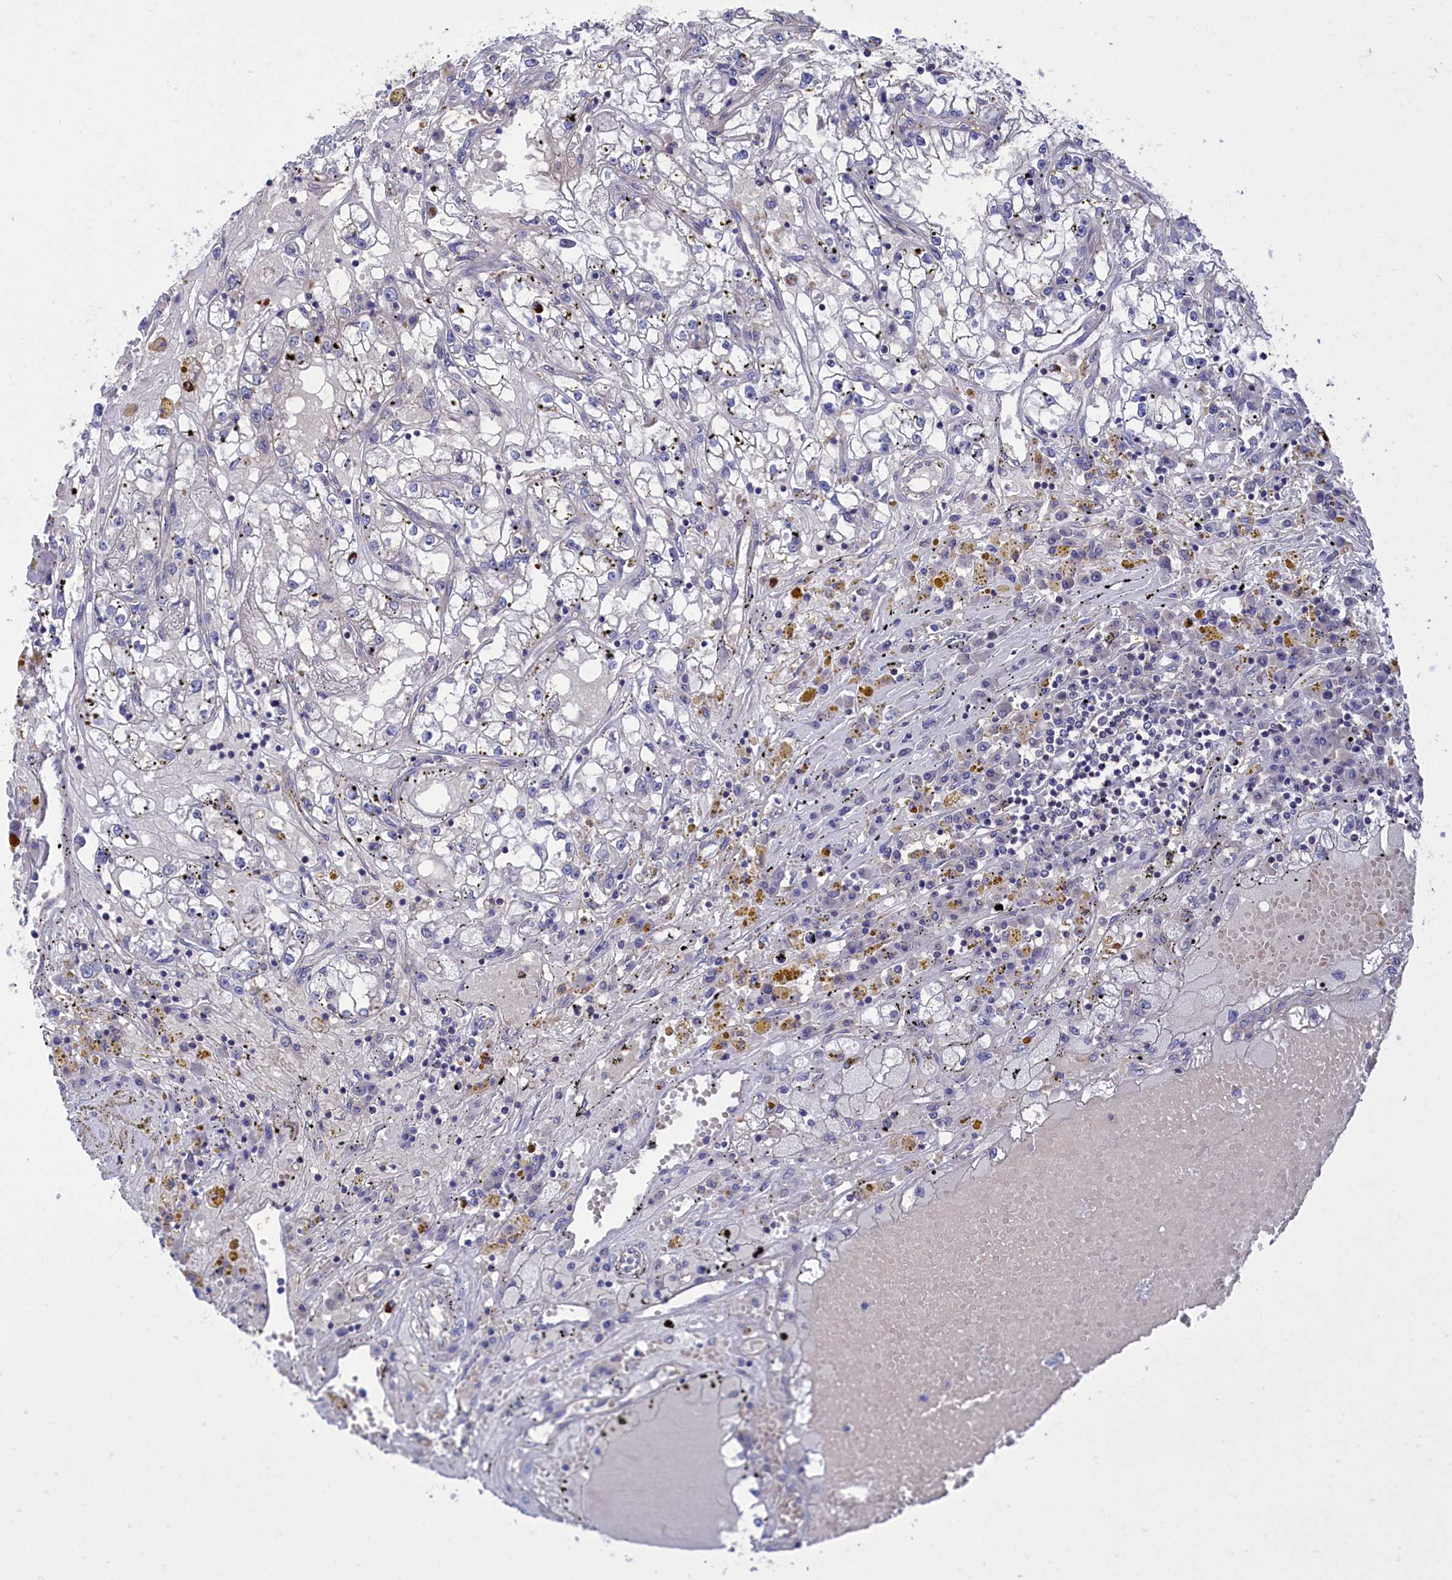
{"staining": {"intensity": "negative", "quantity": "none", "location": "none"}, "tissue": "renal cancer", "cell_type": "Tumor cells", "image_type": "cancer", "snomed": [{"axis": "morphology", "description": "Adenocarcinoma, NOS"}, {"axis": "topography", "description": "Kidney"}], "caption": "High power microscopy histopathology image of an immunohistochemistry (IHC) histopathology image of renal cancer, revealing no significant expression in tumor cells.", "gene": "NUTF2", "patient": {"sex": "male", "age": 56}}